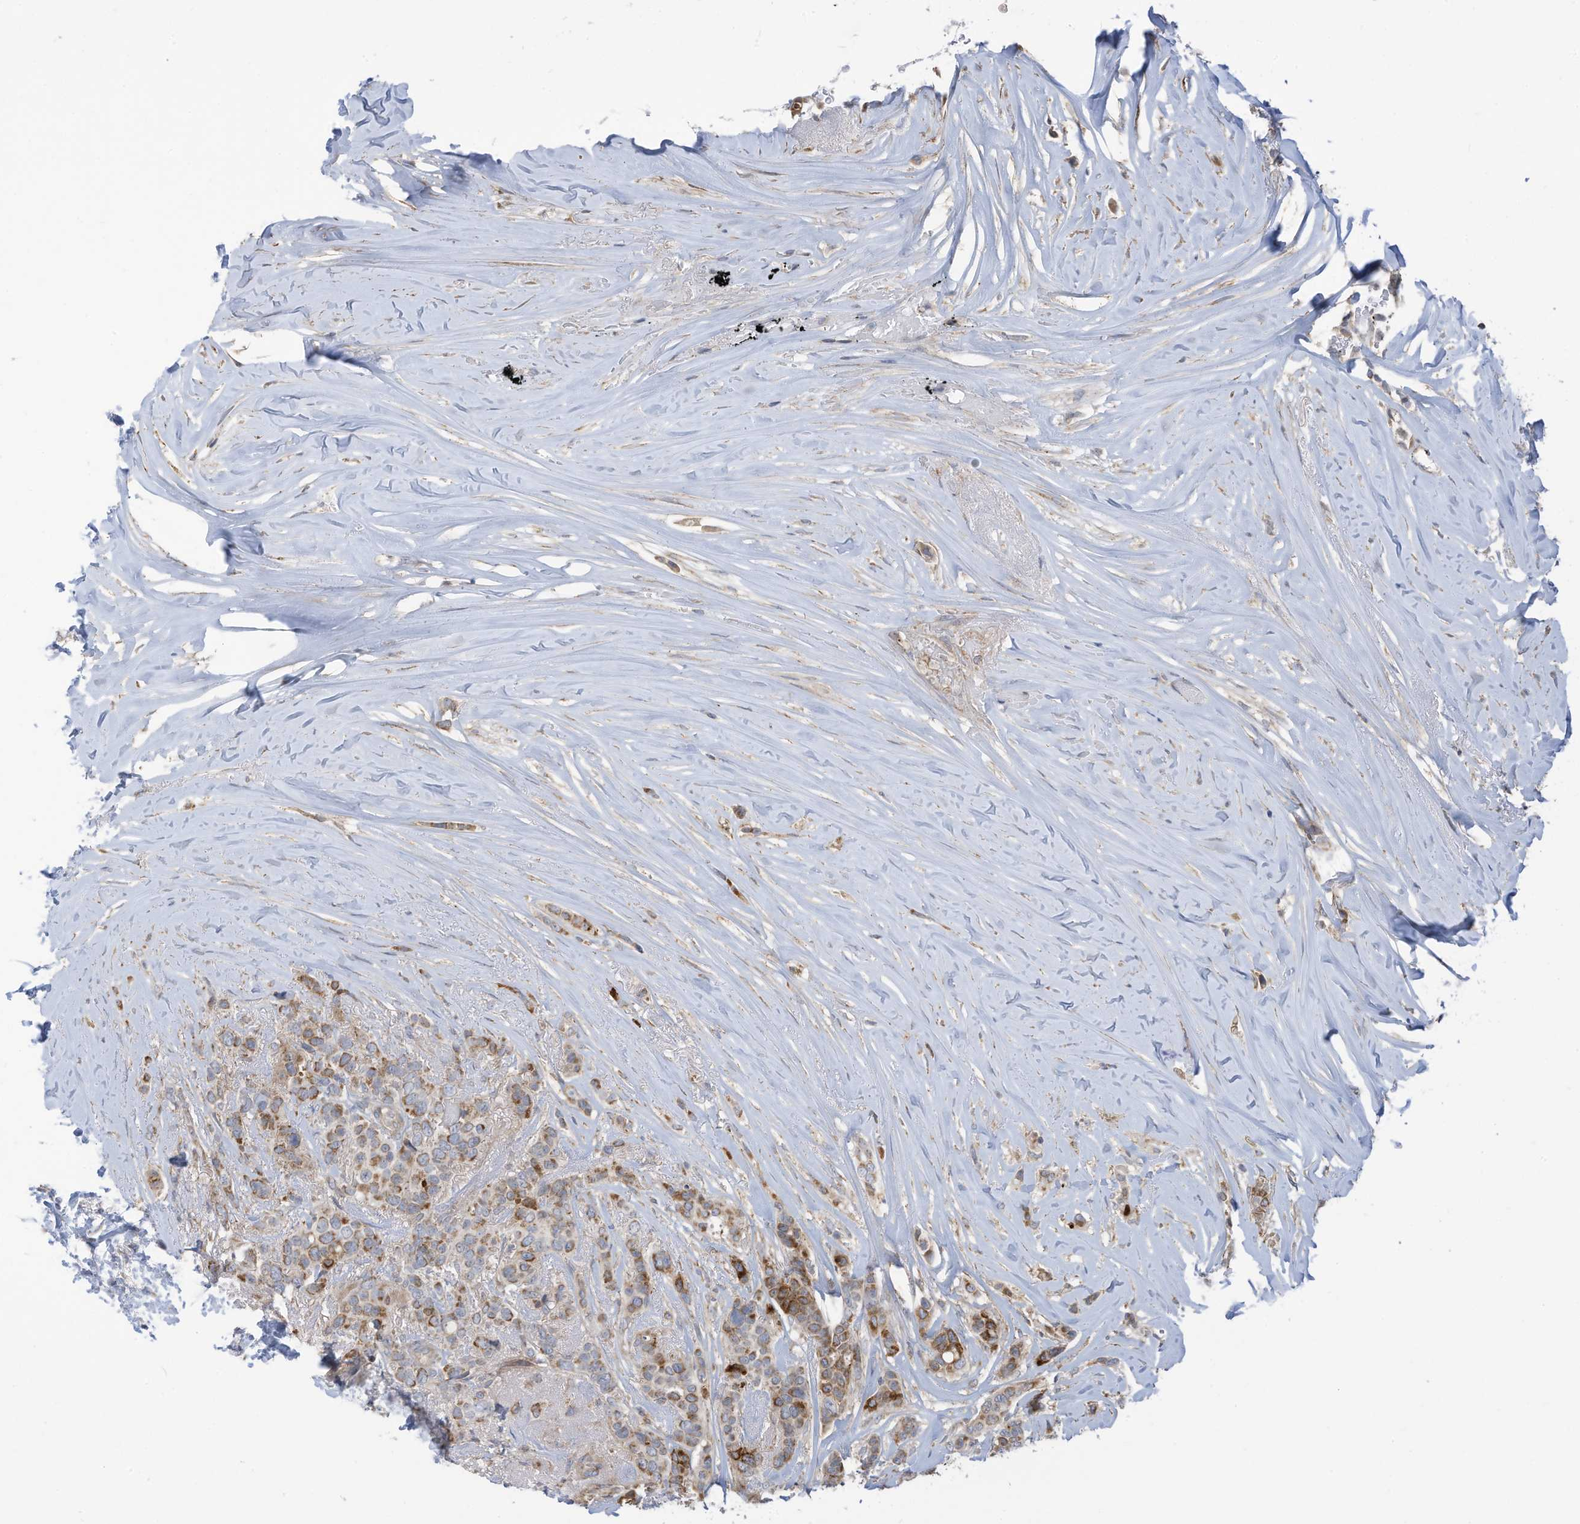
{"staining": {"intensity": "moderate", "quantity": "25%-75%", "location": "cytoplasmic/membranous"}, "tissue": "breast cancer", "cell_type": "Tumor cells", "image_type": "cancer", "snomed": [{"axis": "morphology", "description": "Lobular carcinoma"}, {"axis": "topography", "description": "Breast"}], "caption": "Immunohistochemical staining of human breast cancer reveals medium levels of moderate cytoplasmic/membranous protein expression in approximately 25%-75% of tumor cells.", "gene": "SCGB1D2", "patient": {"sex": "female", "age": 51}}